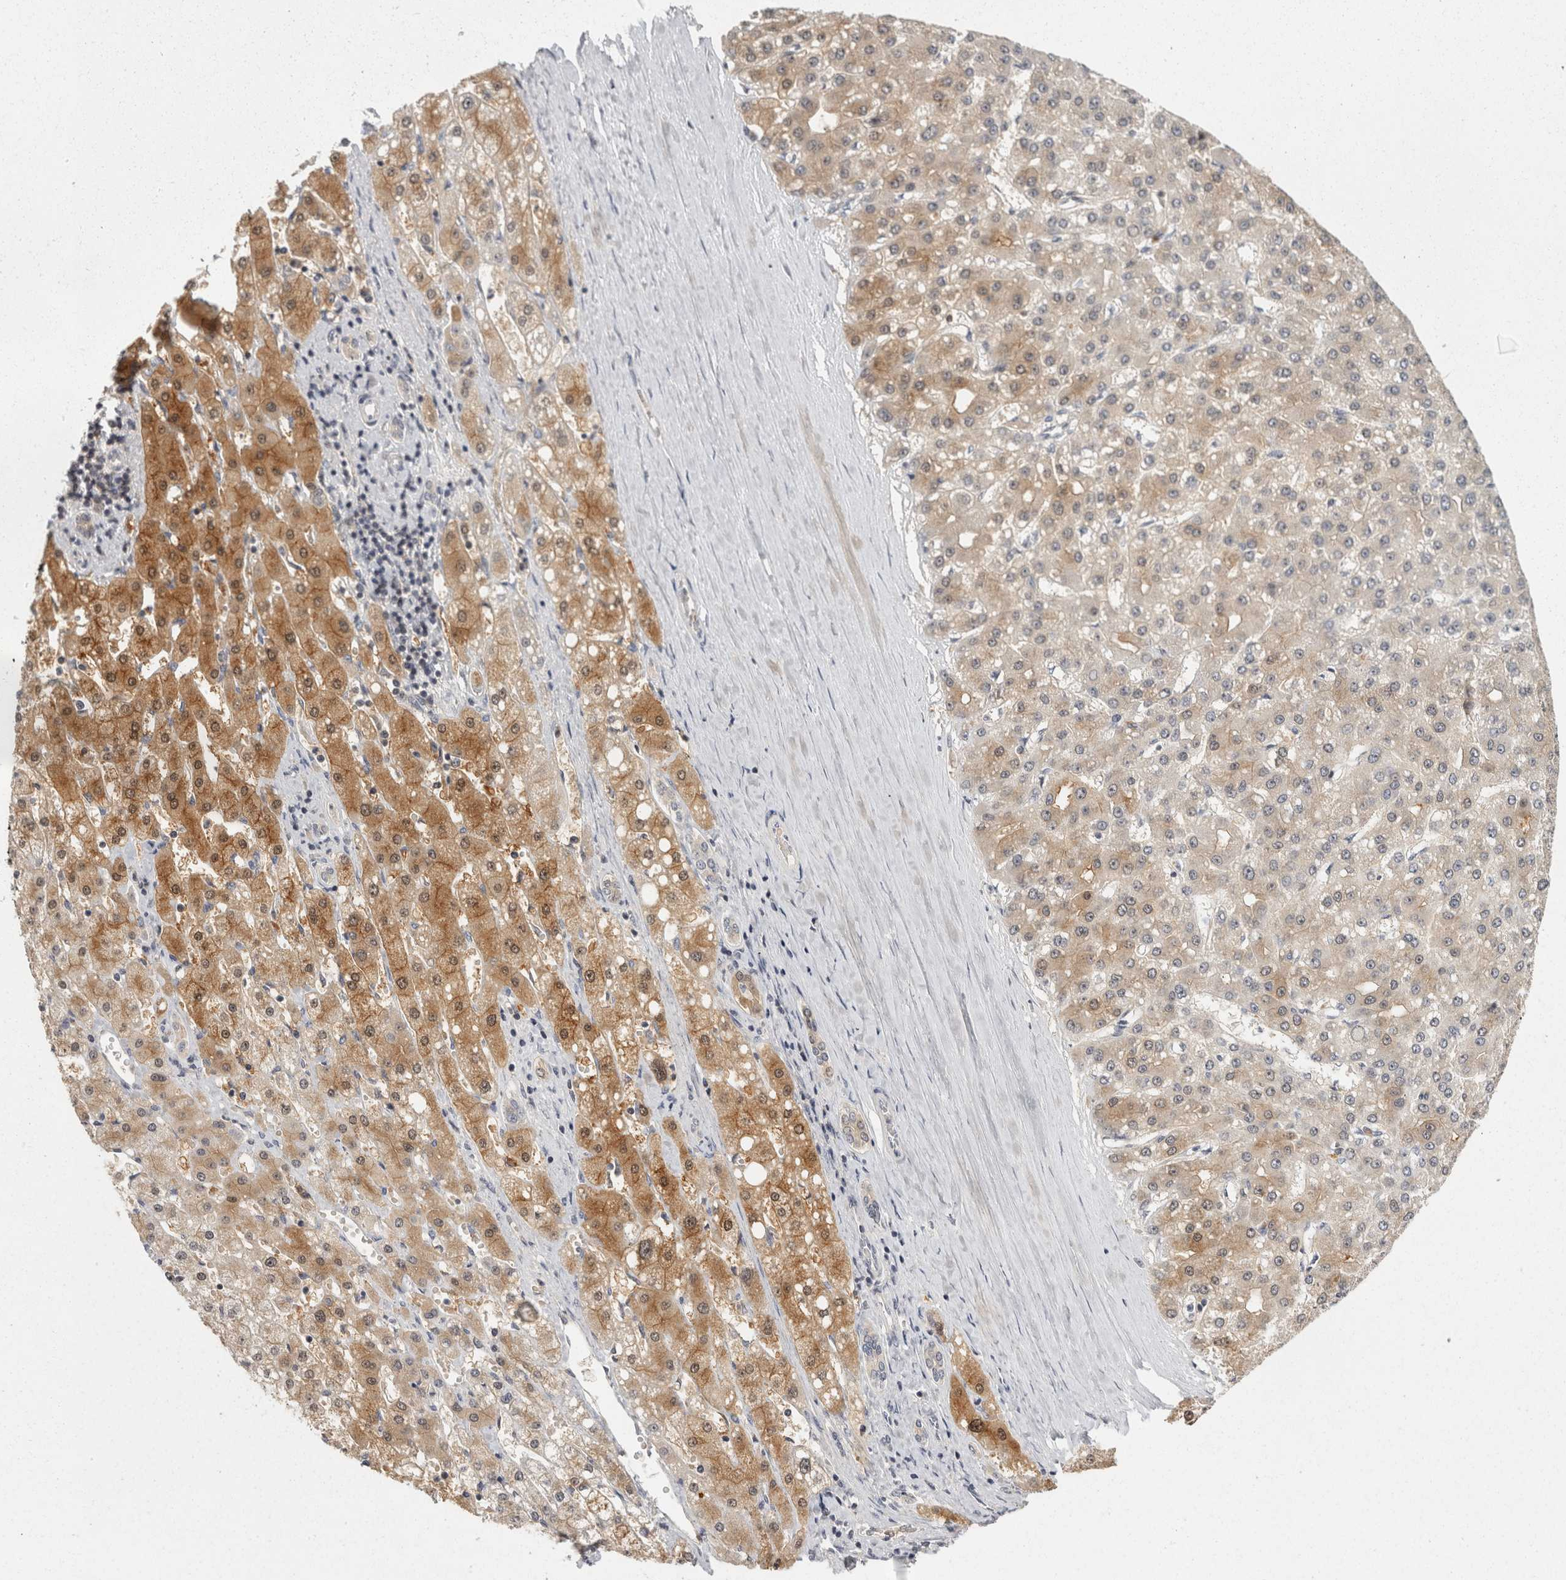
{"staining": {"intensity": "moderate", "quantity": "25%-75%", "location": "cytoplasmic/membranous"}, "tissue": "liver cancer", "cell_type": "Tumor cells", "image_type": "cancer", "snomed": [{"axis": "morphology", "description": "Carcinoma, Hepatocellular, NOS"}, {"axis": "topography", "description": "Liver"}], "caption": "Human liver cancer stained with a brown dye exhibits moderate cytoplasmic/membranous positive staining in about 25%-75% of tumor cells.", "gene": "ACAT2", "patient": {"sex": "male", "age": 67}}